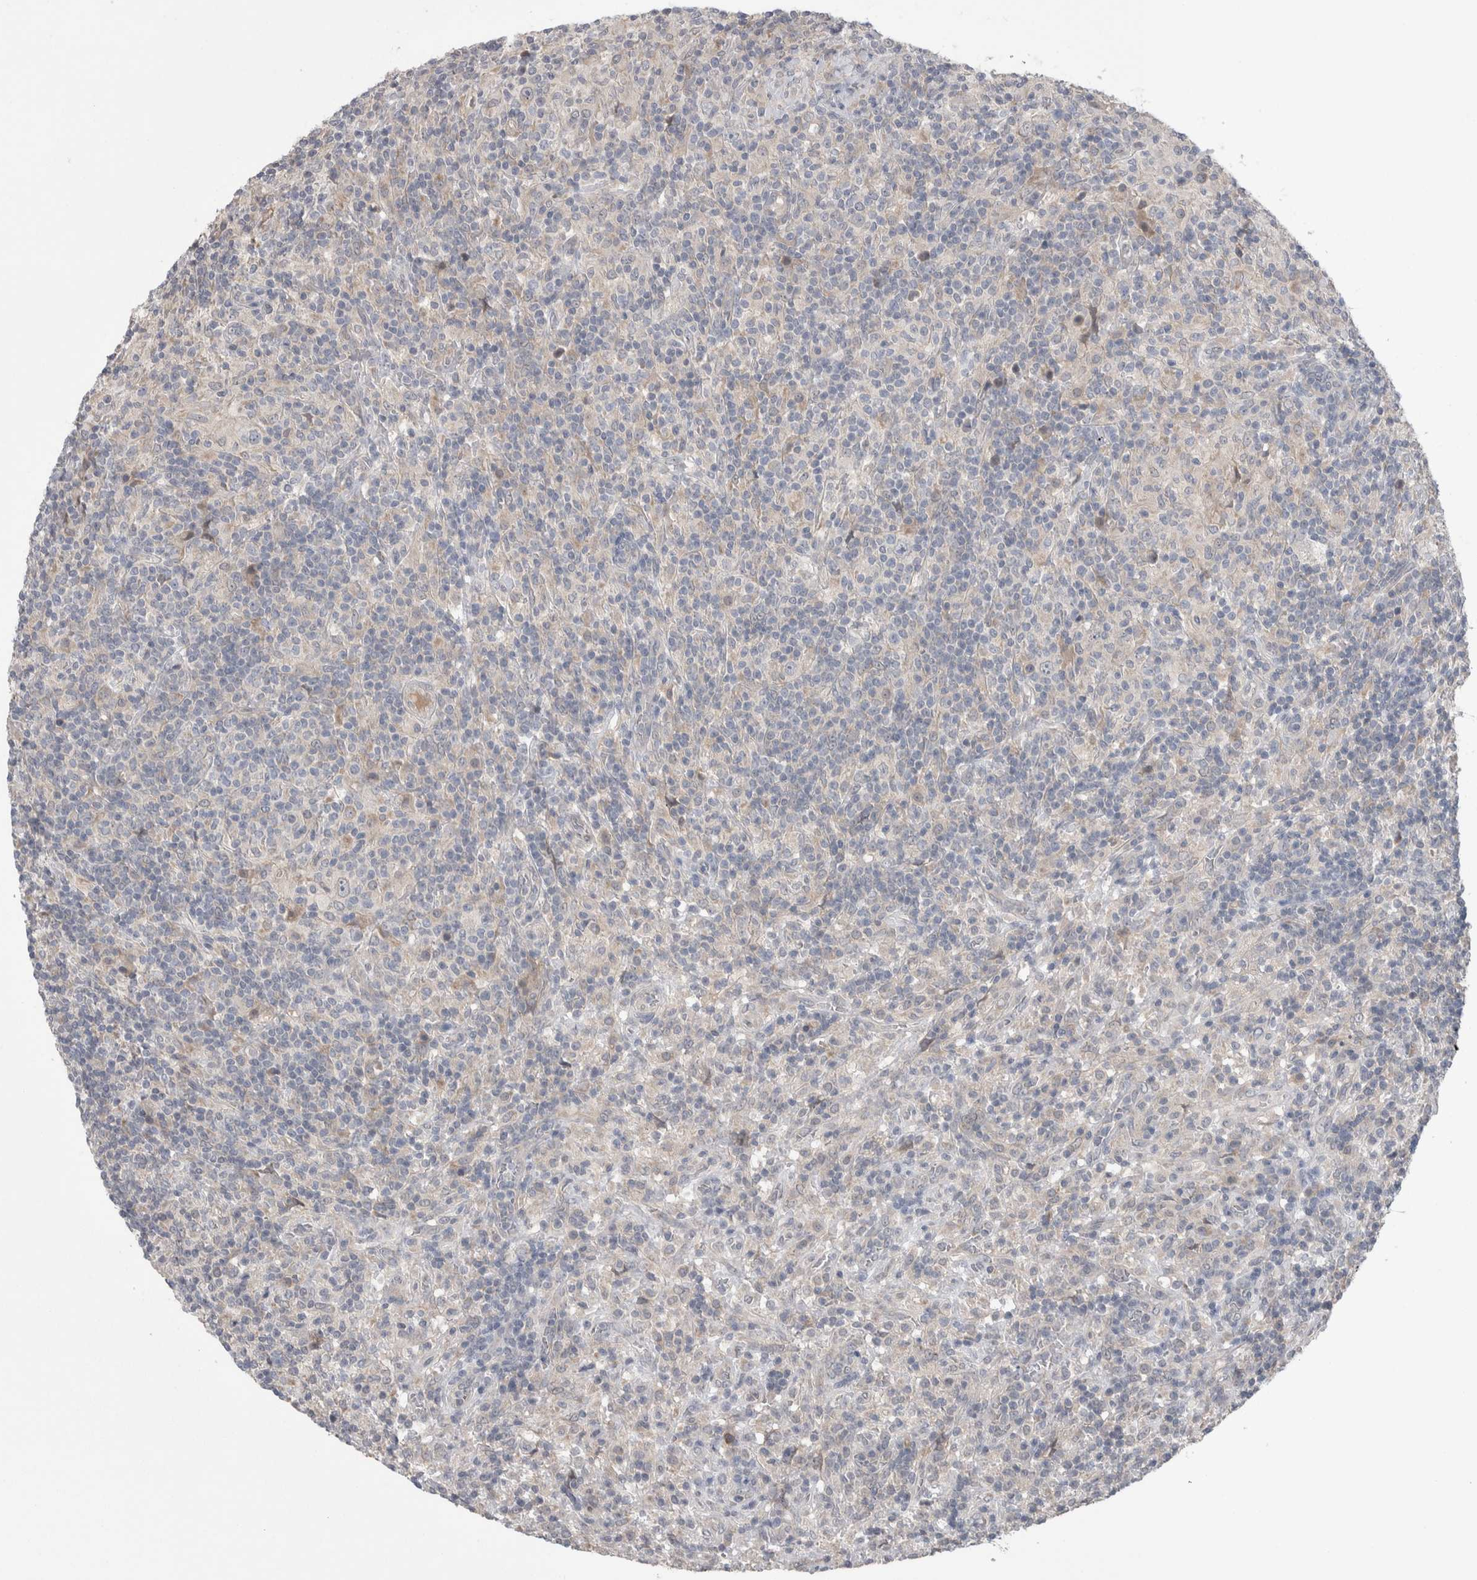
{"staining": {"intensity": "negative", "quantity": "none", "location": "none"}, "tissue": "lymphoma", "cell_type": "Tumor cells", "image_type": "cancer", "snomed": [{"axis": "morphology", "description": "Hodgkin's disease, NOS"}, {"axis": "topography", "description": "Lymph node"}], "caption": "DAB immunohistochemical staining of human lymphoma reveals no significant staining in tumor cells.", "gene": "CUL2", "patient": {"sex": "male", "age": 70}}